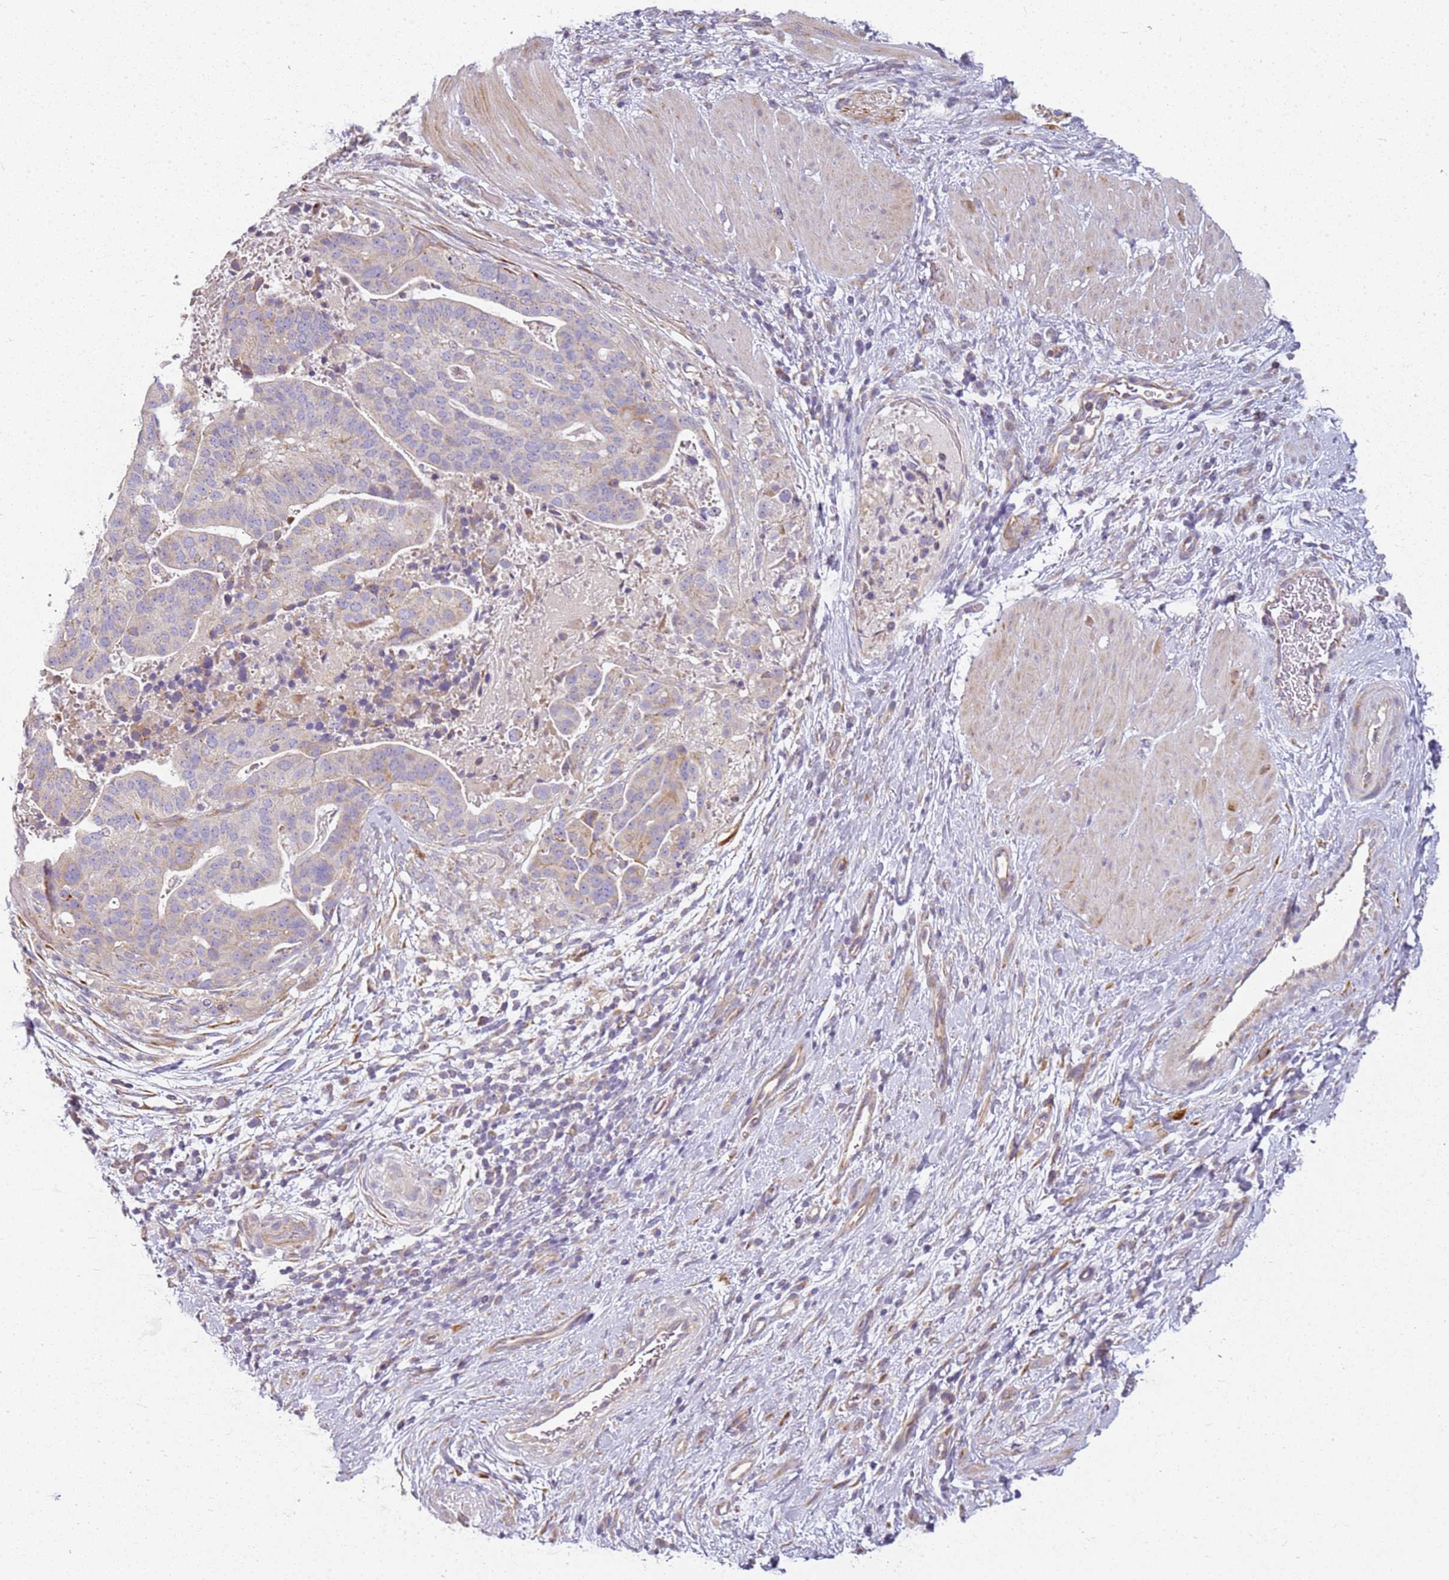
{"staining": {"intensity": "weak", "quantity": "<25%", "location": "cytoplasmic/membranous"}, "tissue": "stomach cancer", "cell_type": "Tumor cells", "image_type": "cancer", "snomed": [{"axis": "morphology", "description": "Adenocarcinoma, NOS"}, {"axis": "topography", "description": "Stomach"}], "caption": "IHC of human stomach cancer (adenocarcinoma) demonstrates no positivity in tumor cells.", "gene": "TMEM200C", "patient": {"sex": "male", "age": 48}}